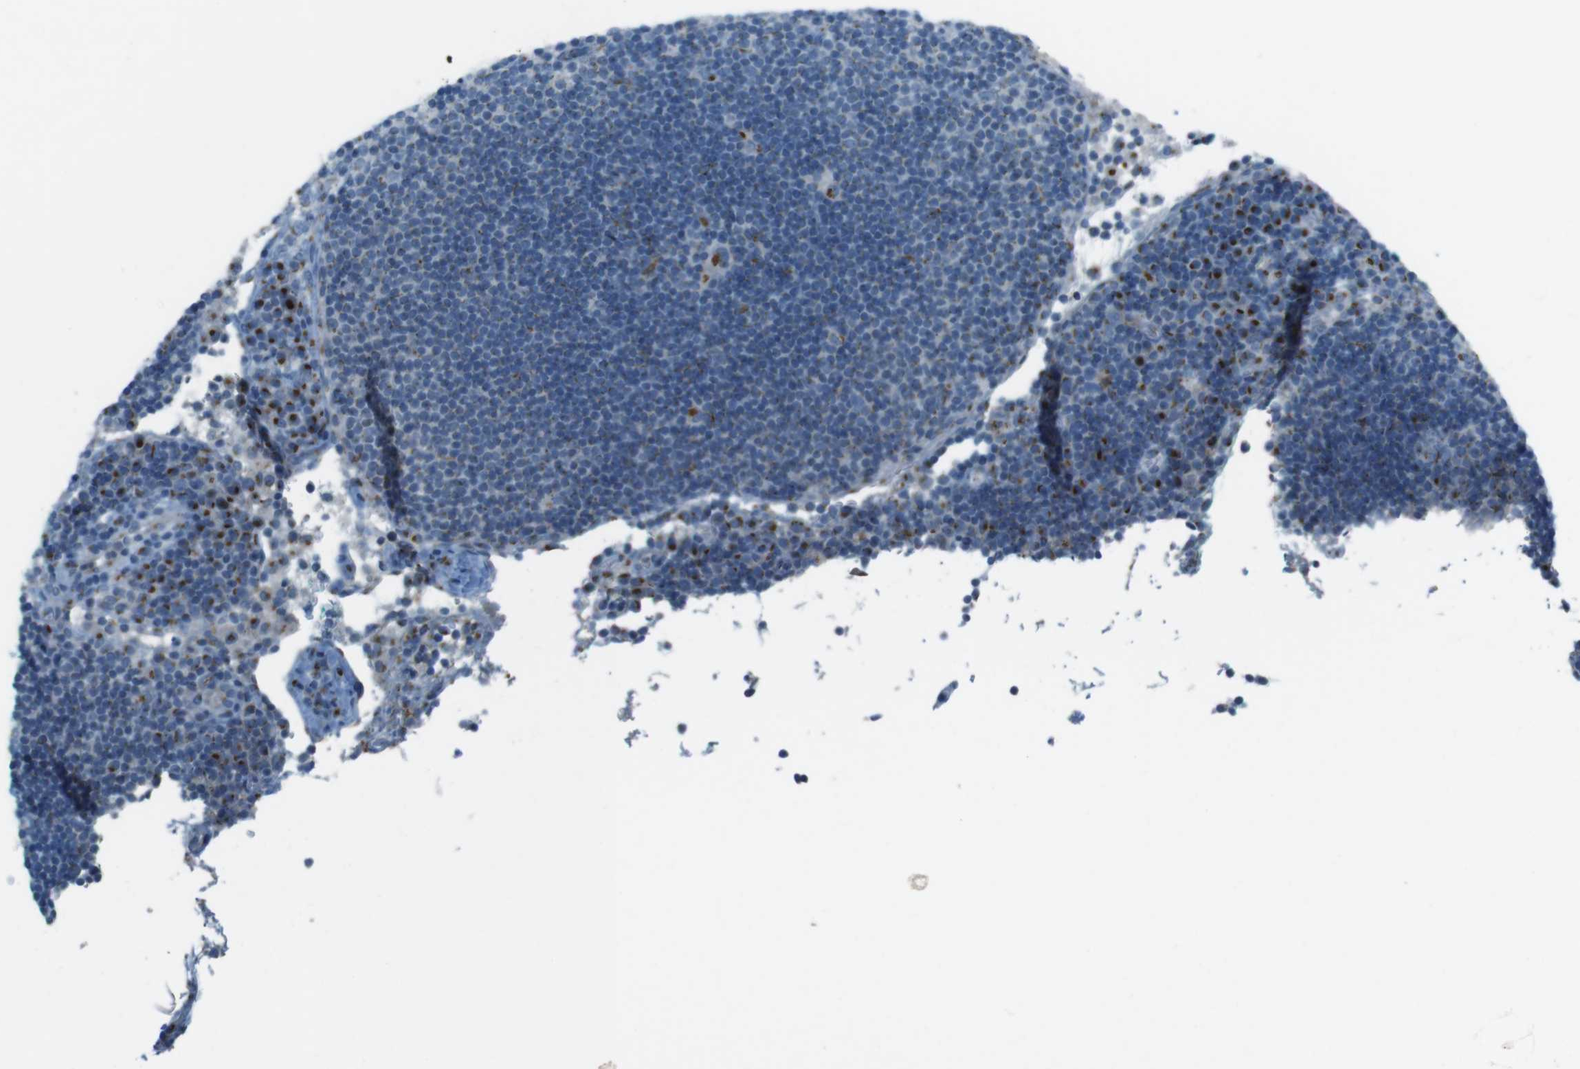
{"staining": {"intensity": "moderate", "quantity": "<25%", "location": "cytoplasmic/membranous"}, "tissue": "lymph node", "cell_type": "Germinal center cells", "image_type": "normal", "snomed": [{"axis": "morphology", "description": "Normal tissue, NOS"}, {"axis": "topography", "description": "Lymph node"}], "caption": "The immunohistochemical stain labels moderate cytoplasmic/membranous positivity in germinal center cells of normal lymph node. (DAB = brown stain, brightfield microscopy at high magnification).", "gene": "TXNDC15", "patient": {"sex": "female", "age": 53}}